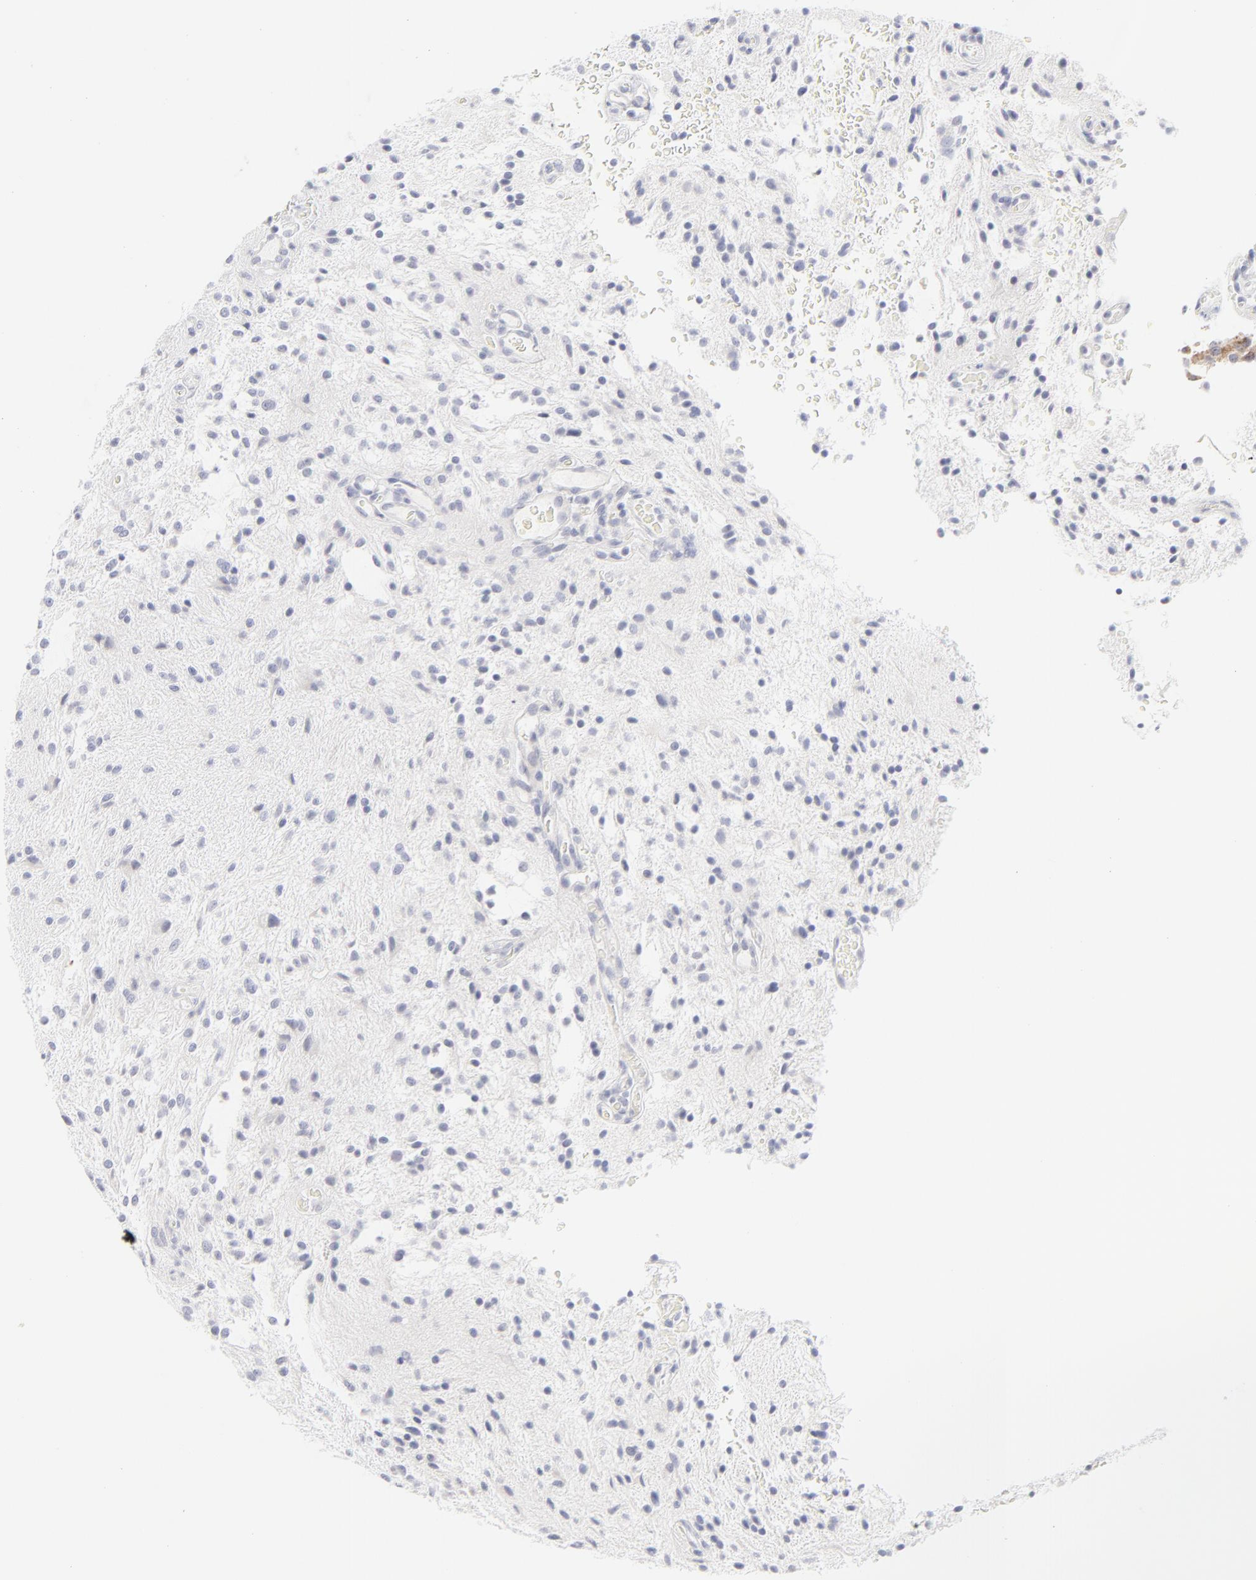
{"staining": {"intensity": "negative", "quantity": "none", "location": "none"}, "tissue": "glioma", "cell_type": "Tumor cells", "image_type": "cancer", "snomed": [{"axis": "morphology", "description": "Glioma, malignant, NOS"}, {"axis": "topography", "description": "Cerebellum"}], "caption": "High power microscopy photomicrograph of an immunohistochemistry photomicrograph of glioma (malignant), revealing no significant staining in tumor cells.", "gene": "NPNT", "patient": {"sex": "female", "age": 10}}